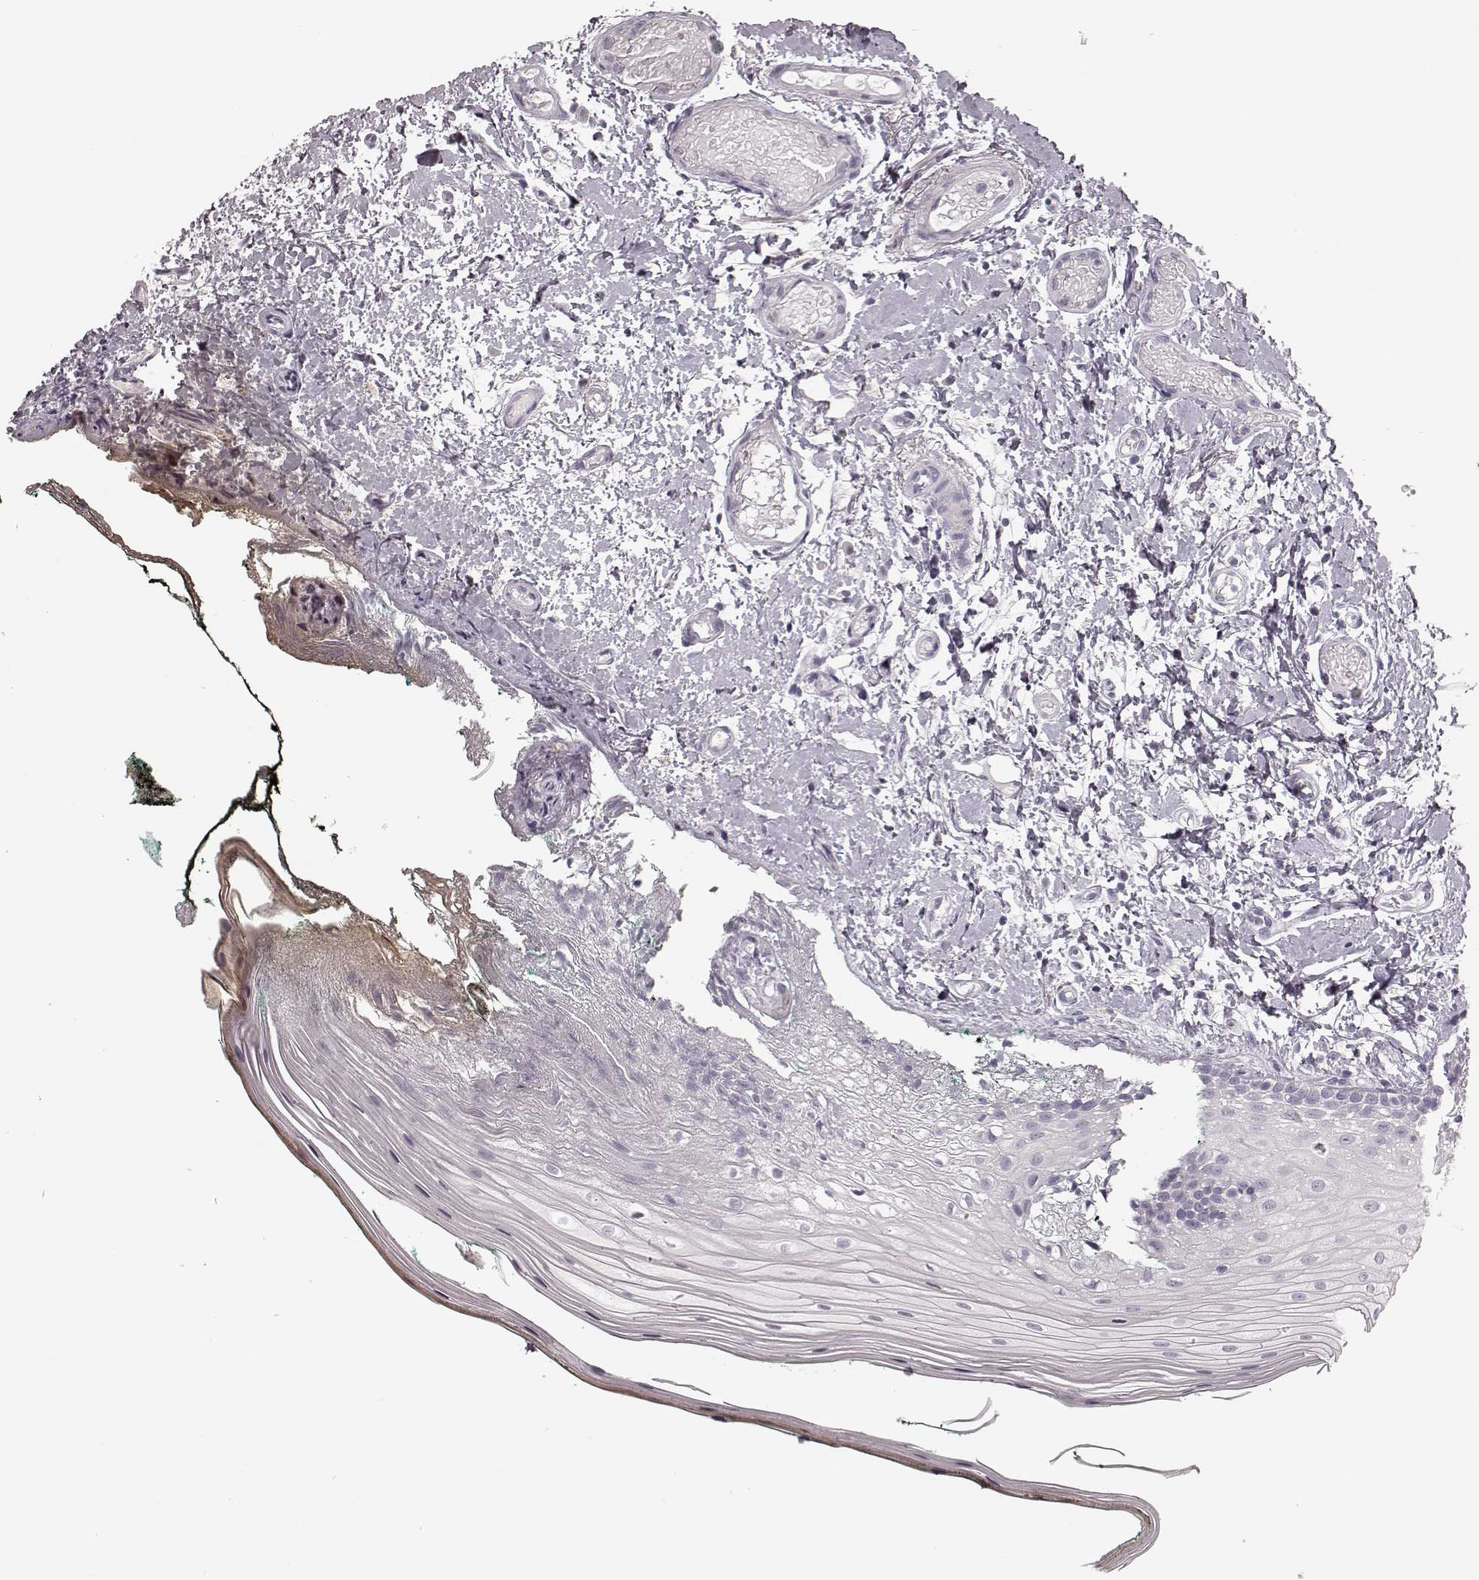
{"staining": {"intensity": "negative", "quantity": "none", "location": "none"}, "tissue": "oral mucosa", "cell_type": "Squamous epithelial cells", "image_type": "normal", "snomed": [{"axis": "morphology", "description": "Normal tissue, NOS"}, {"axis": "topography", "description": "Oral tissue"}], "caption": "IHC photomicrograph of normal oral mucosa stained for a protein (brown), which shows no positivity in squamous epithelial cells. Brightfield microscopy of IHC stained with DAB (3,3'-diaminobenzidine) (brown) and hematoxylin (blue), captured at high magnification.", "gene": "ZNF433", "patient": {"sex": "female", "age": 83}}